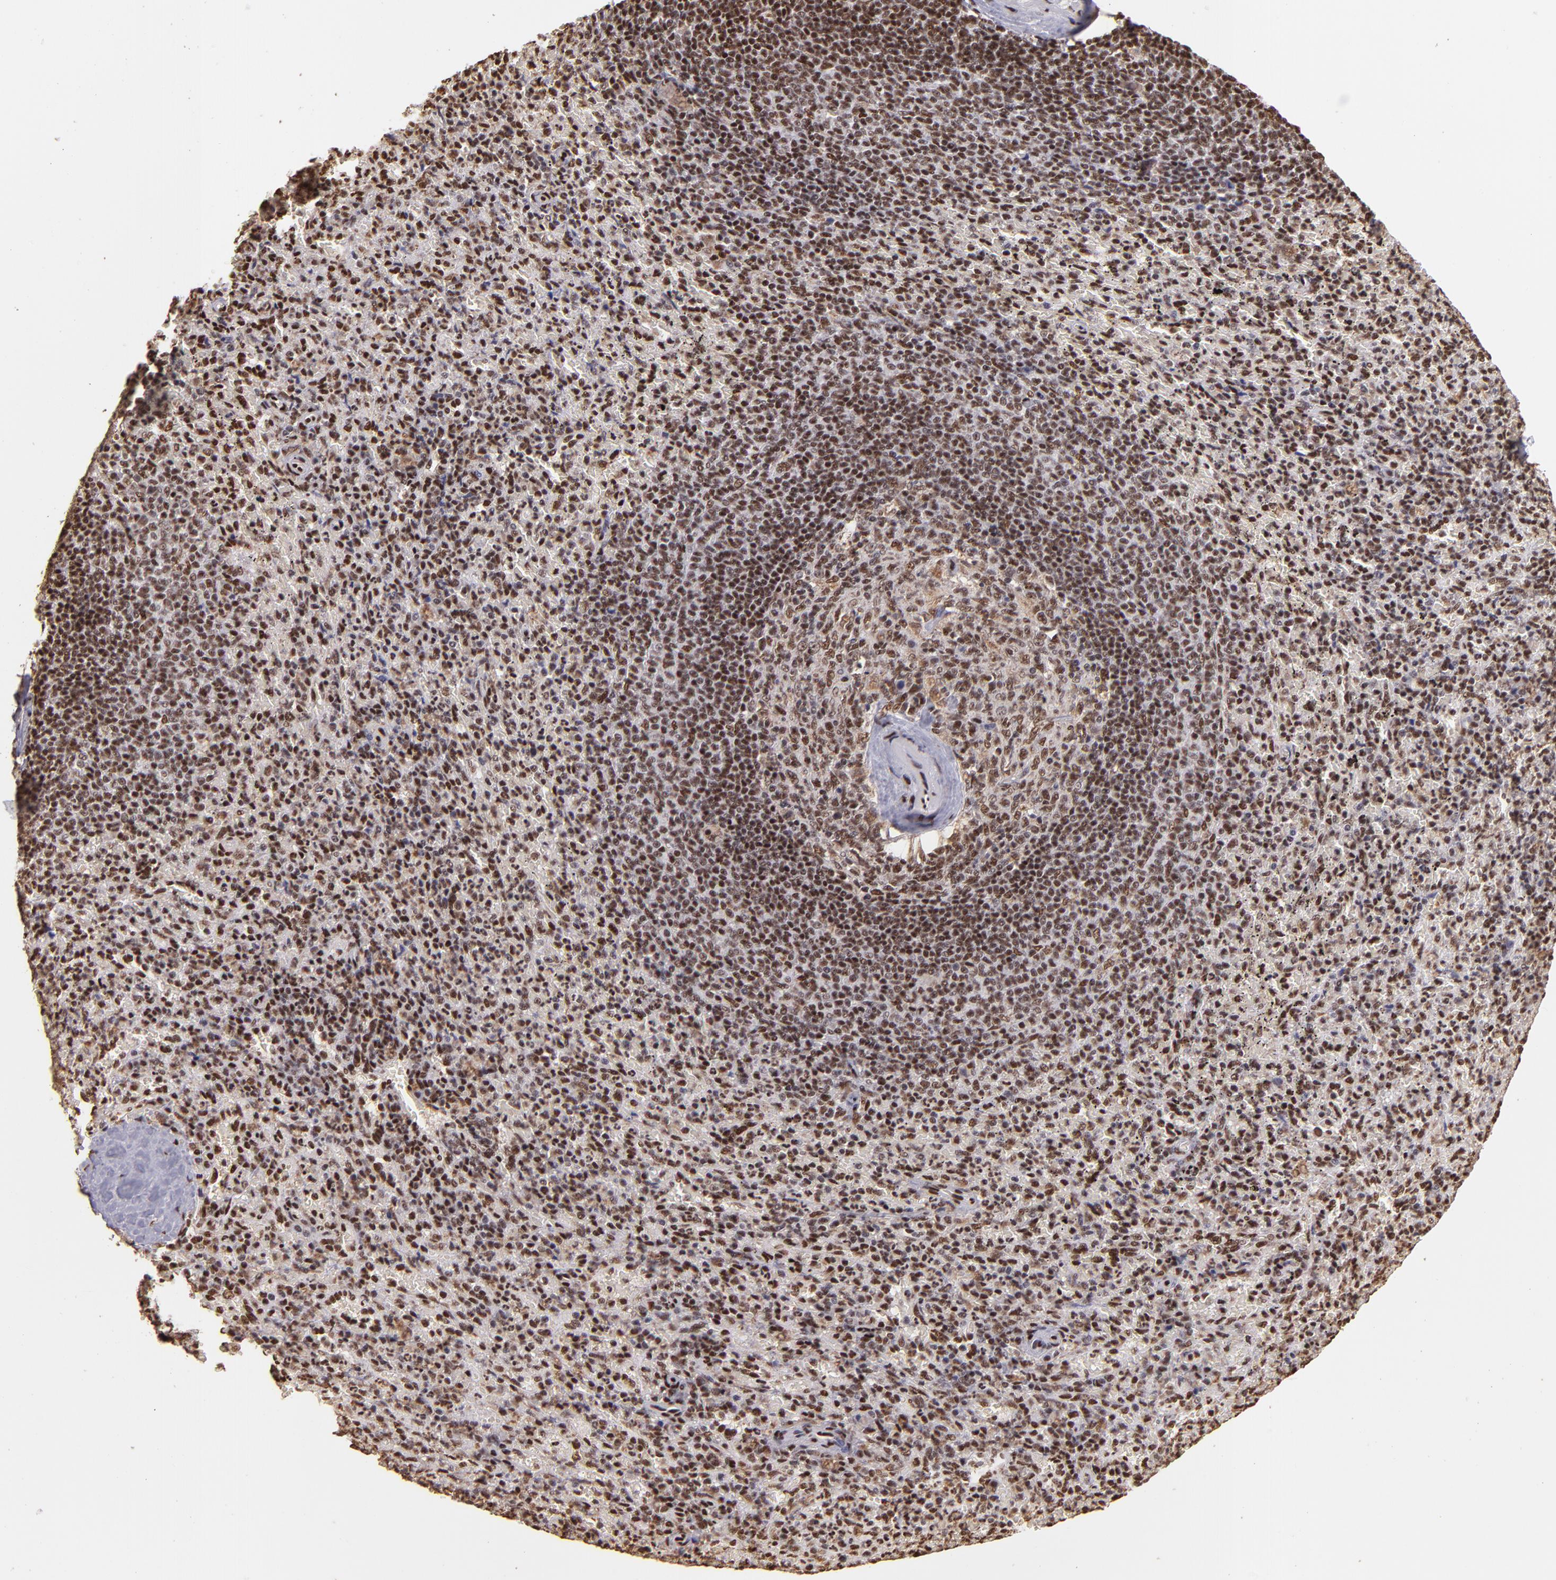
{"staining": {"intensity": "moderate", "quantity": ">75%", "location": "nuclear"}, "tissue": "spleen", "cell_type": "Cells in red pulp", "image_type": "normal", "snomed": [{"axis": "morphology", "description": "Normal tissue, NOS"}, {"axis": "topography", "description": "Spleen"}], "caption": "Cells in red pulp exhibit medium levels of moderate nuclear expression in about >75% of cells in unremarkable spleen. Nuclei are stained in blue.", "gene": "SP1", "patient": {"sex": "female", "age": 43}}